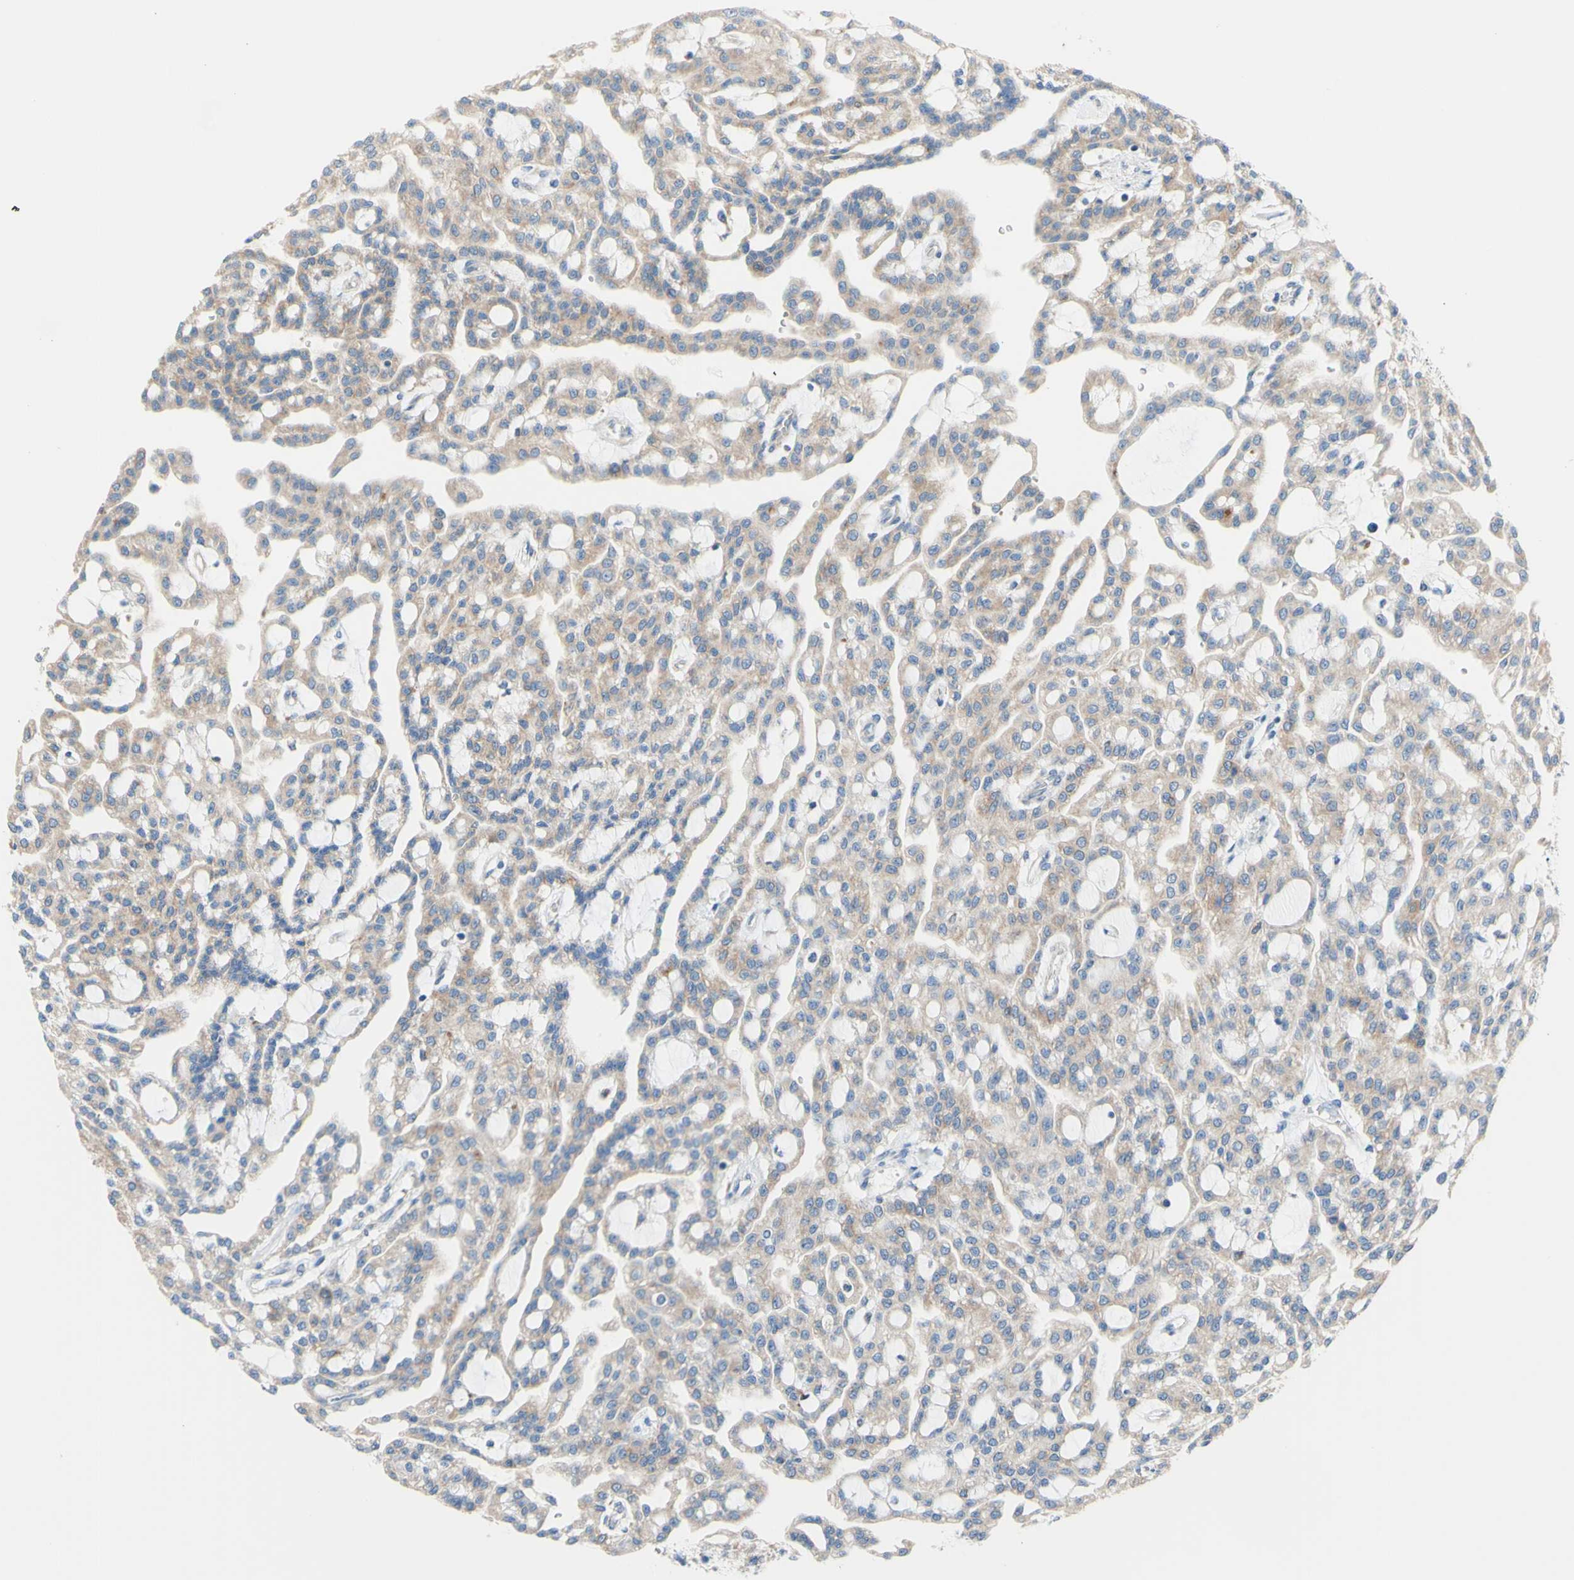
{"staining": {"intensity": "weak", "quantity": "25%-75%", "location": "cytoplasmic/membranous"}, "tissue": "renal cancer", "cell_type": "Tumor cells", "image_type": "cancer", "snomed": [{"axis": "morphology", "description": "Adenocarcinoma, NOS"}, {"axis": "topography", "description": "Kidney"}], "caption": "Immunohistochemistry (IHC) of human renal cancer shows low levels of weak cytoplasmic/membranous staining in approximately 25%-75% of tumor cells. The protein is stained brown, and the nuclei are stained in blue (DAB IHC with brightfield microscopy, high magnification).", "gene": "RETREG2", "patient": {"sex": "male", "age": 63}}